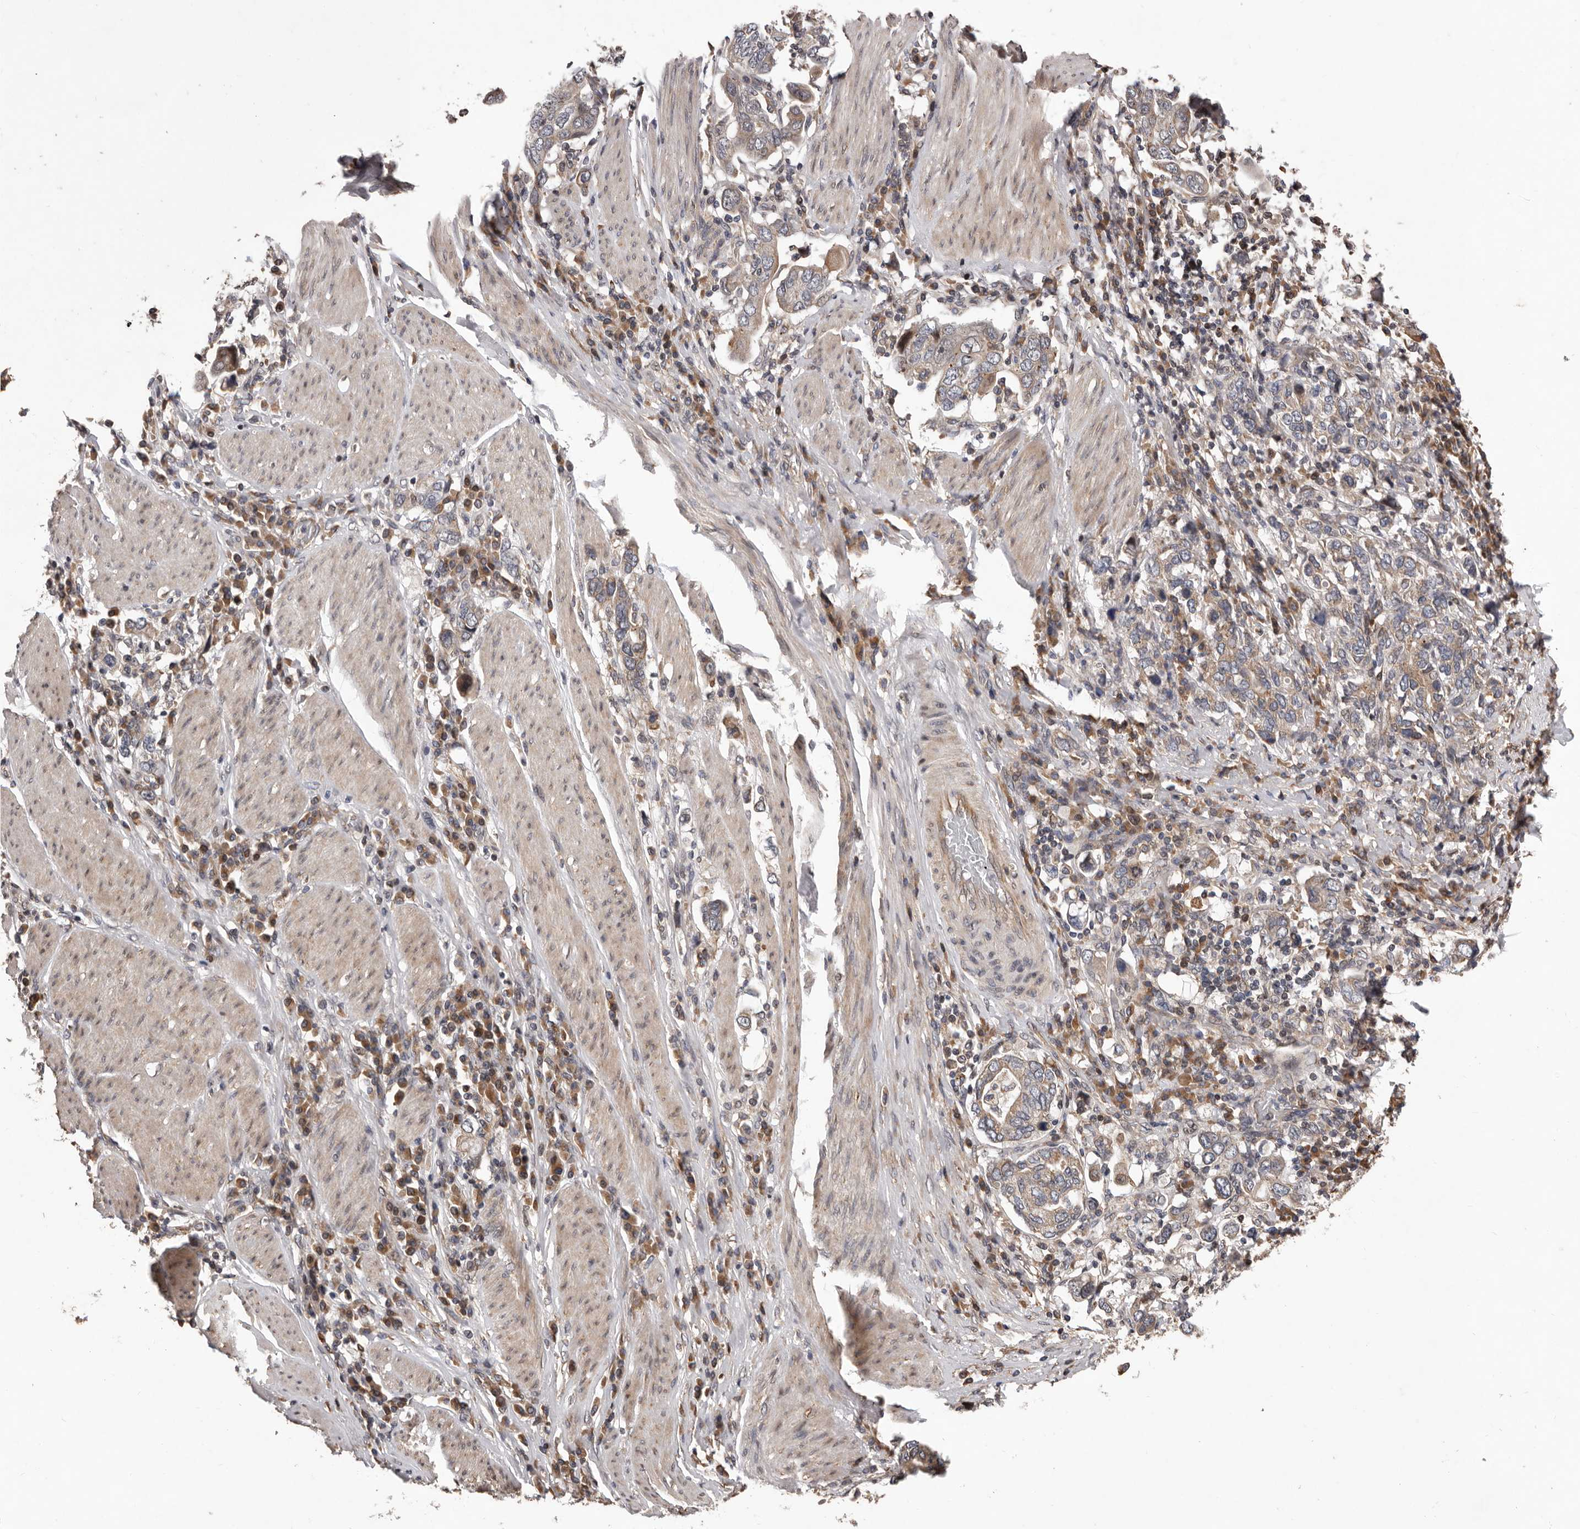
{"staining": {"intensity": "weak", "quantity": "25%-75%", "location": "cytoplasmic/membranous"}, "tissue": "stomach cancer", "cell_type": "Tumor cells", "image_type": "cancer", "snomed": [{"axis": "morphology", "description": "Adenocarcinoma, NOS"}, {"axis": "topography", "description": "Stomach, upper"}], "caption": "Adenocarcinoma (stomach) was stained to show a protein in brown. There is low levels of weak cytoplasmic/membranous staining in approximately 25%-75% of tumor cells. (IHC, brightfield microscopy, high magnification).", "gene": "GADD45B", "patient": {"sex": "male", "age": 62}}